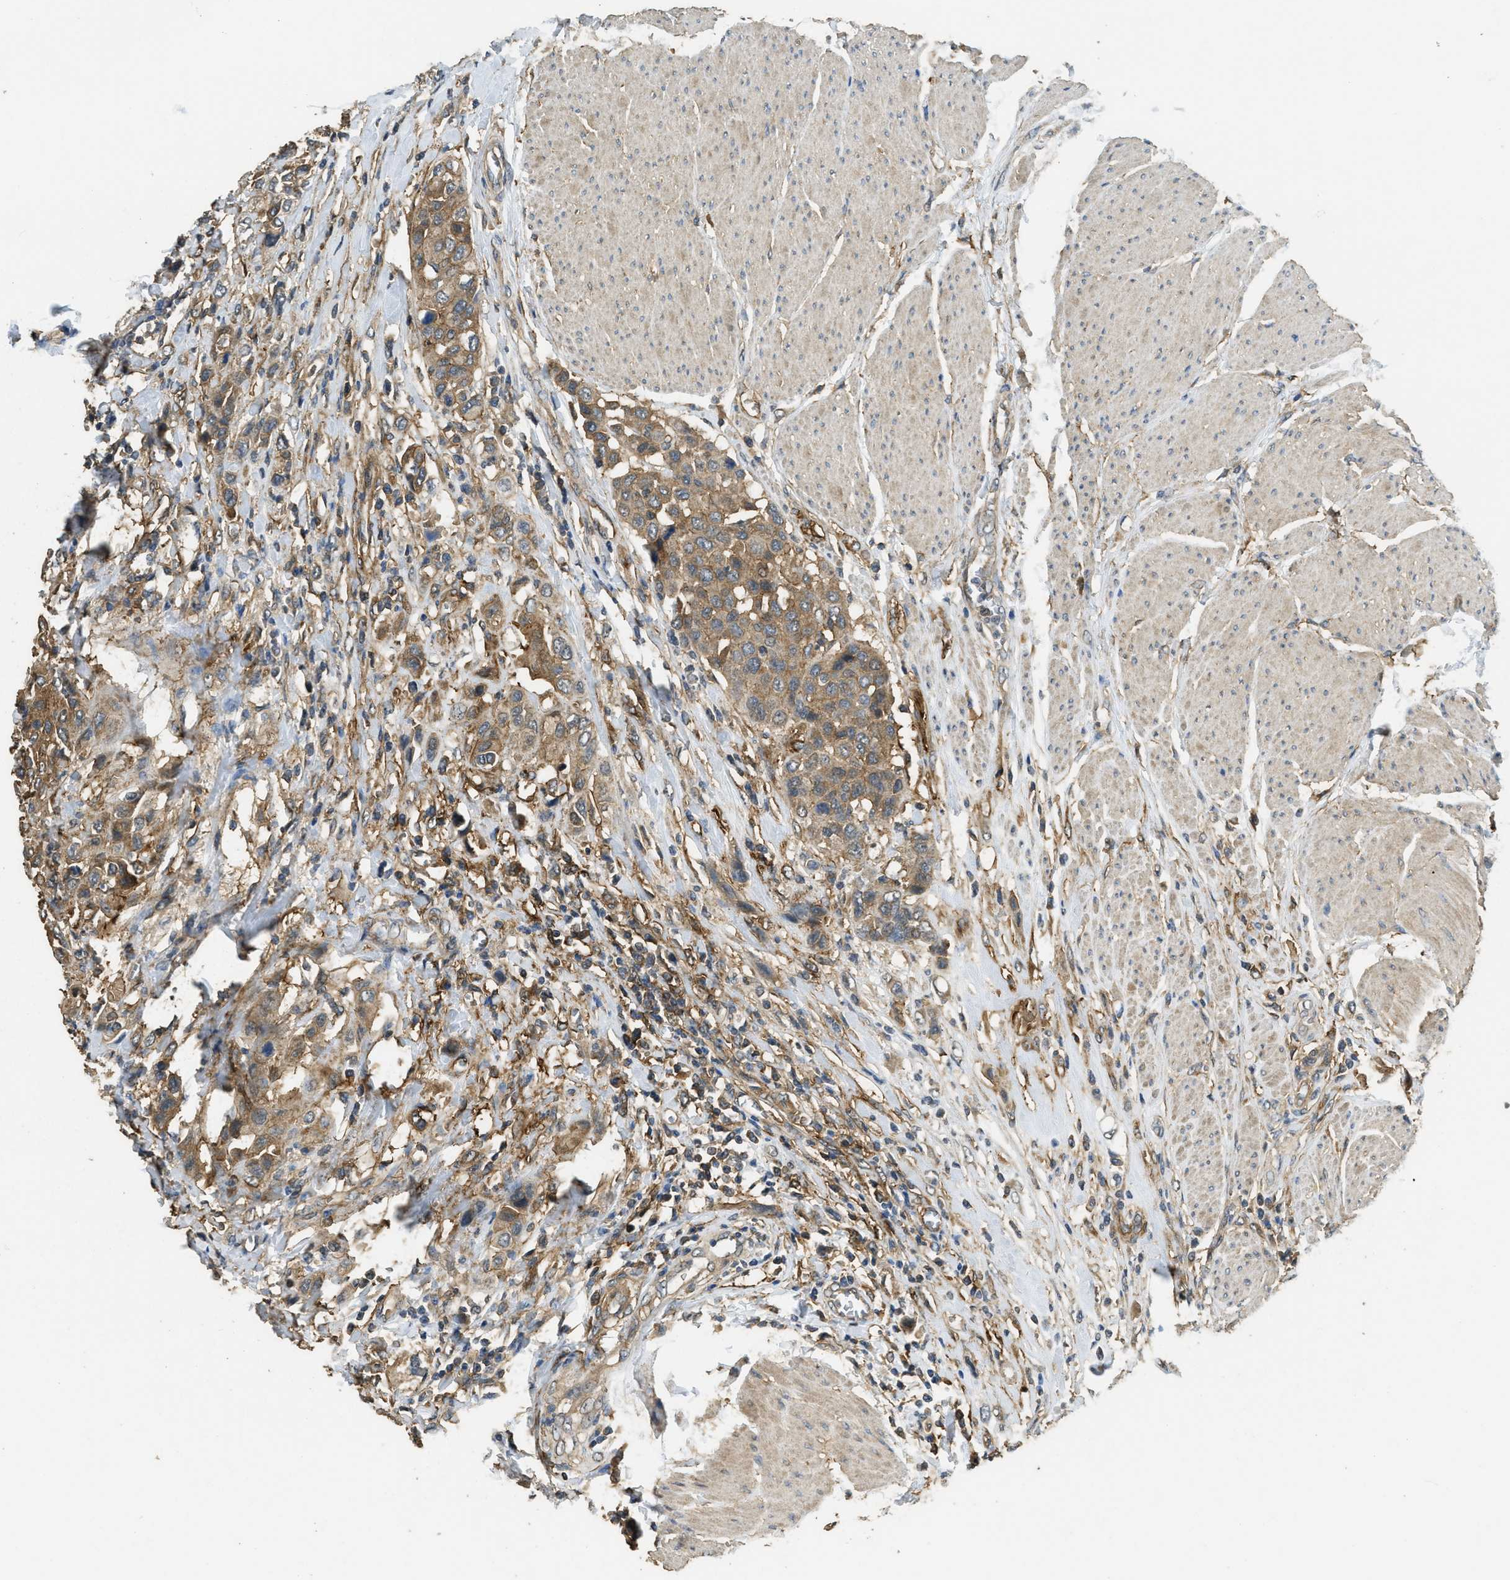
{"staining": {"intensity": "moderate", "quantity": ">75%", "location": "cytoplasmic/membranous"}, "tissue": "urothelial cancer", "cell_type": "Tumor cells", "image_type": "cancer", "snomed": [{"axis": "morphology", "description": "Urothelial carcinoma, High grade"}, {"axis": "topography", "description": "Urinary bladder"}], "caption": "The histopathology image demonstrates staining of urothelial cancer, revealing moderate cytoplasmic/membranous protein staining (brown color) within tumor cells.", "gene": "CD276", "patient": {"sex": "male", "age": 50}}